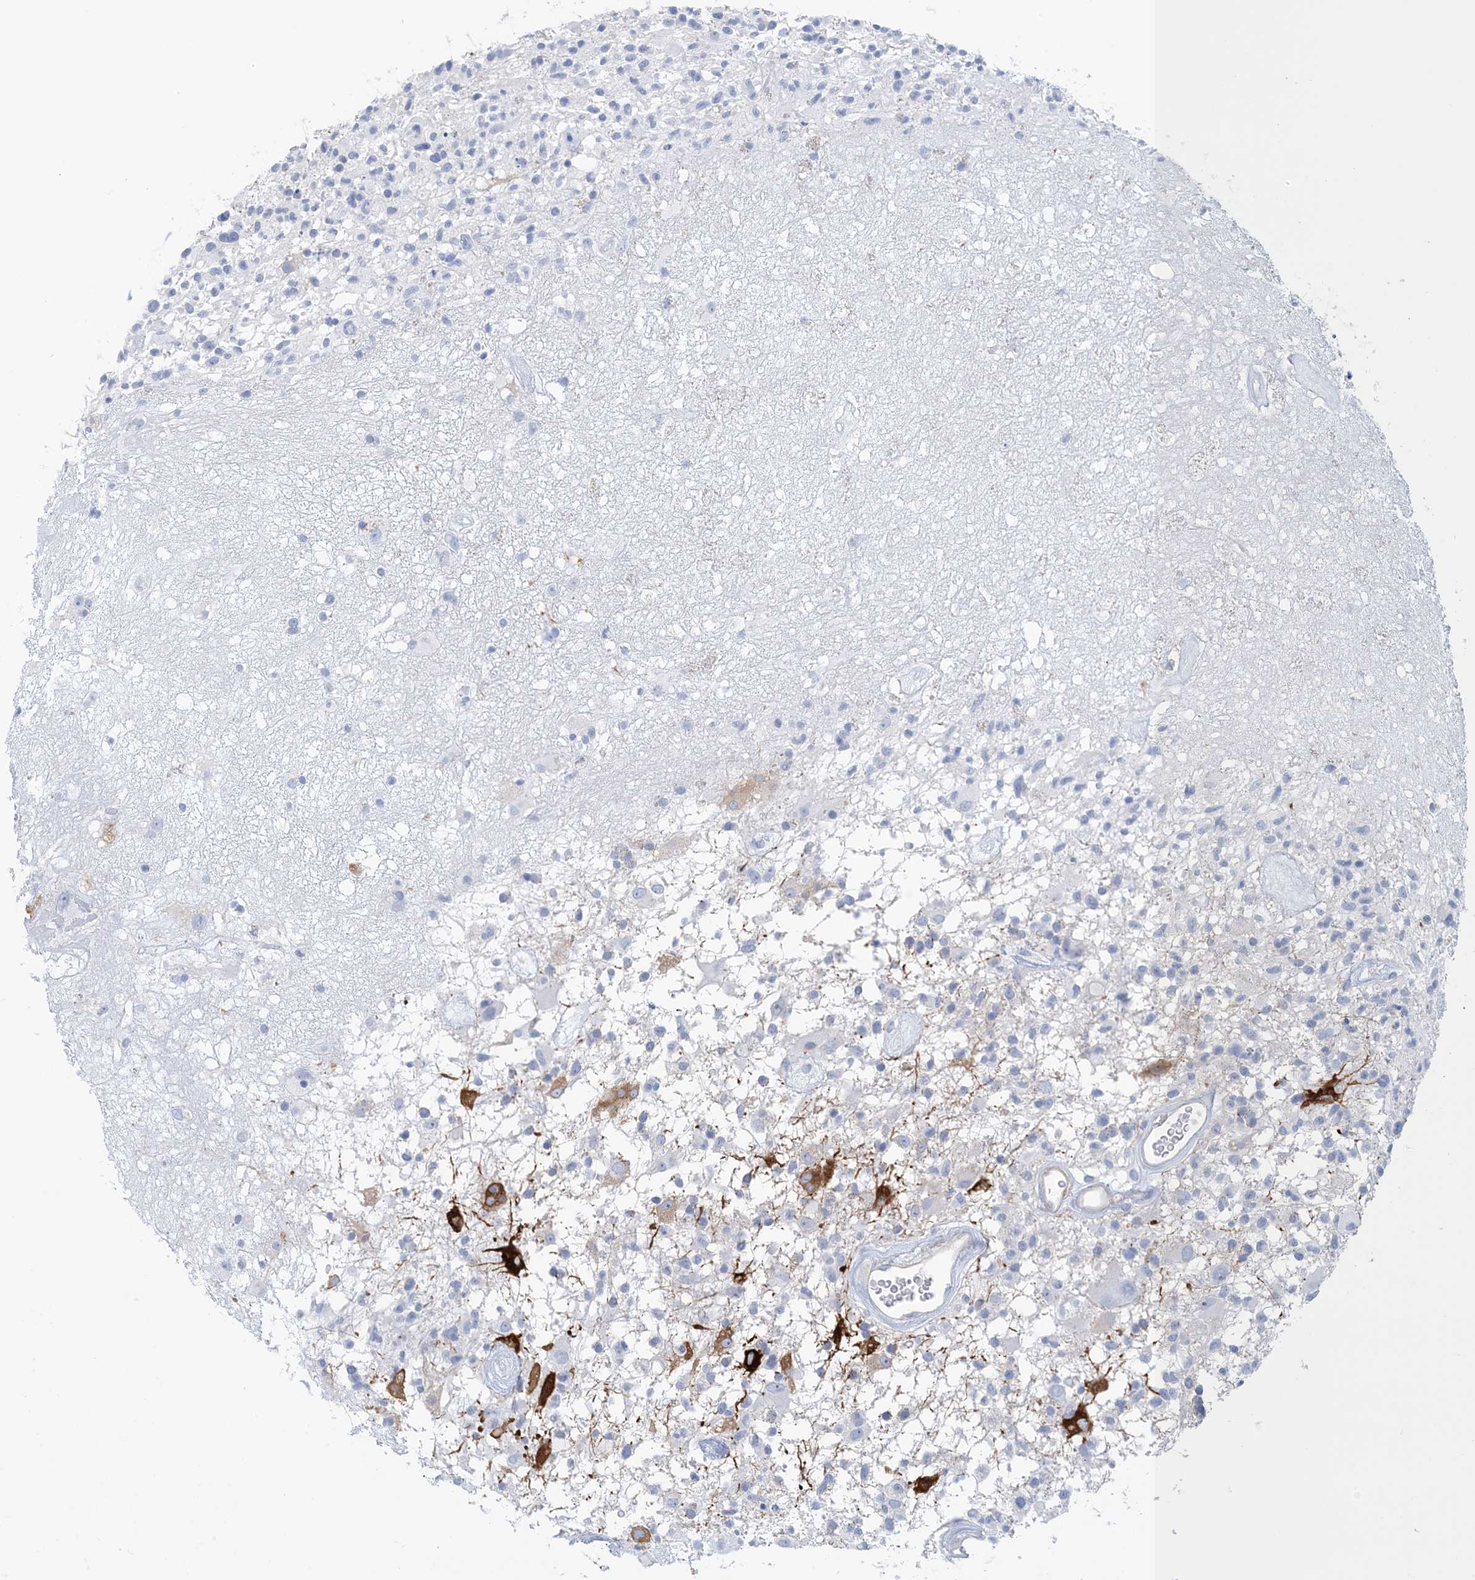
{"staining": {"intensity": "moderate", "quantity": "<25%", "location": "cytoplasmic/membranous"}, "tissue": "glioma", "cell_type": "Tumor cells", "image_type": "cancer", "snomed": [{"axis": "morphology", "description": "Glioma, malignant, High grade"}, {"axis": "morphology", "description": "Glioblastoma, NOS"}, {"axis": "topography", "description": "Brain"}], "caption": "Protein expression analysis of human high-grade glioma (malignant) reveals moderate cytoplasmic/membranous expression in approximately <25% of tumor cells.", "gene": "SHANK1", "patient": {"sex": "male", "age": 60}}